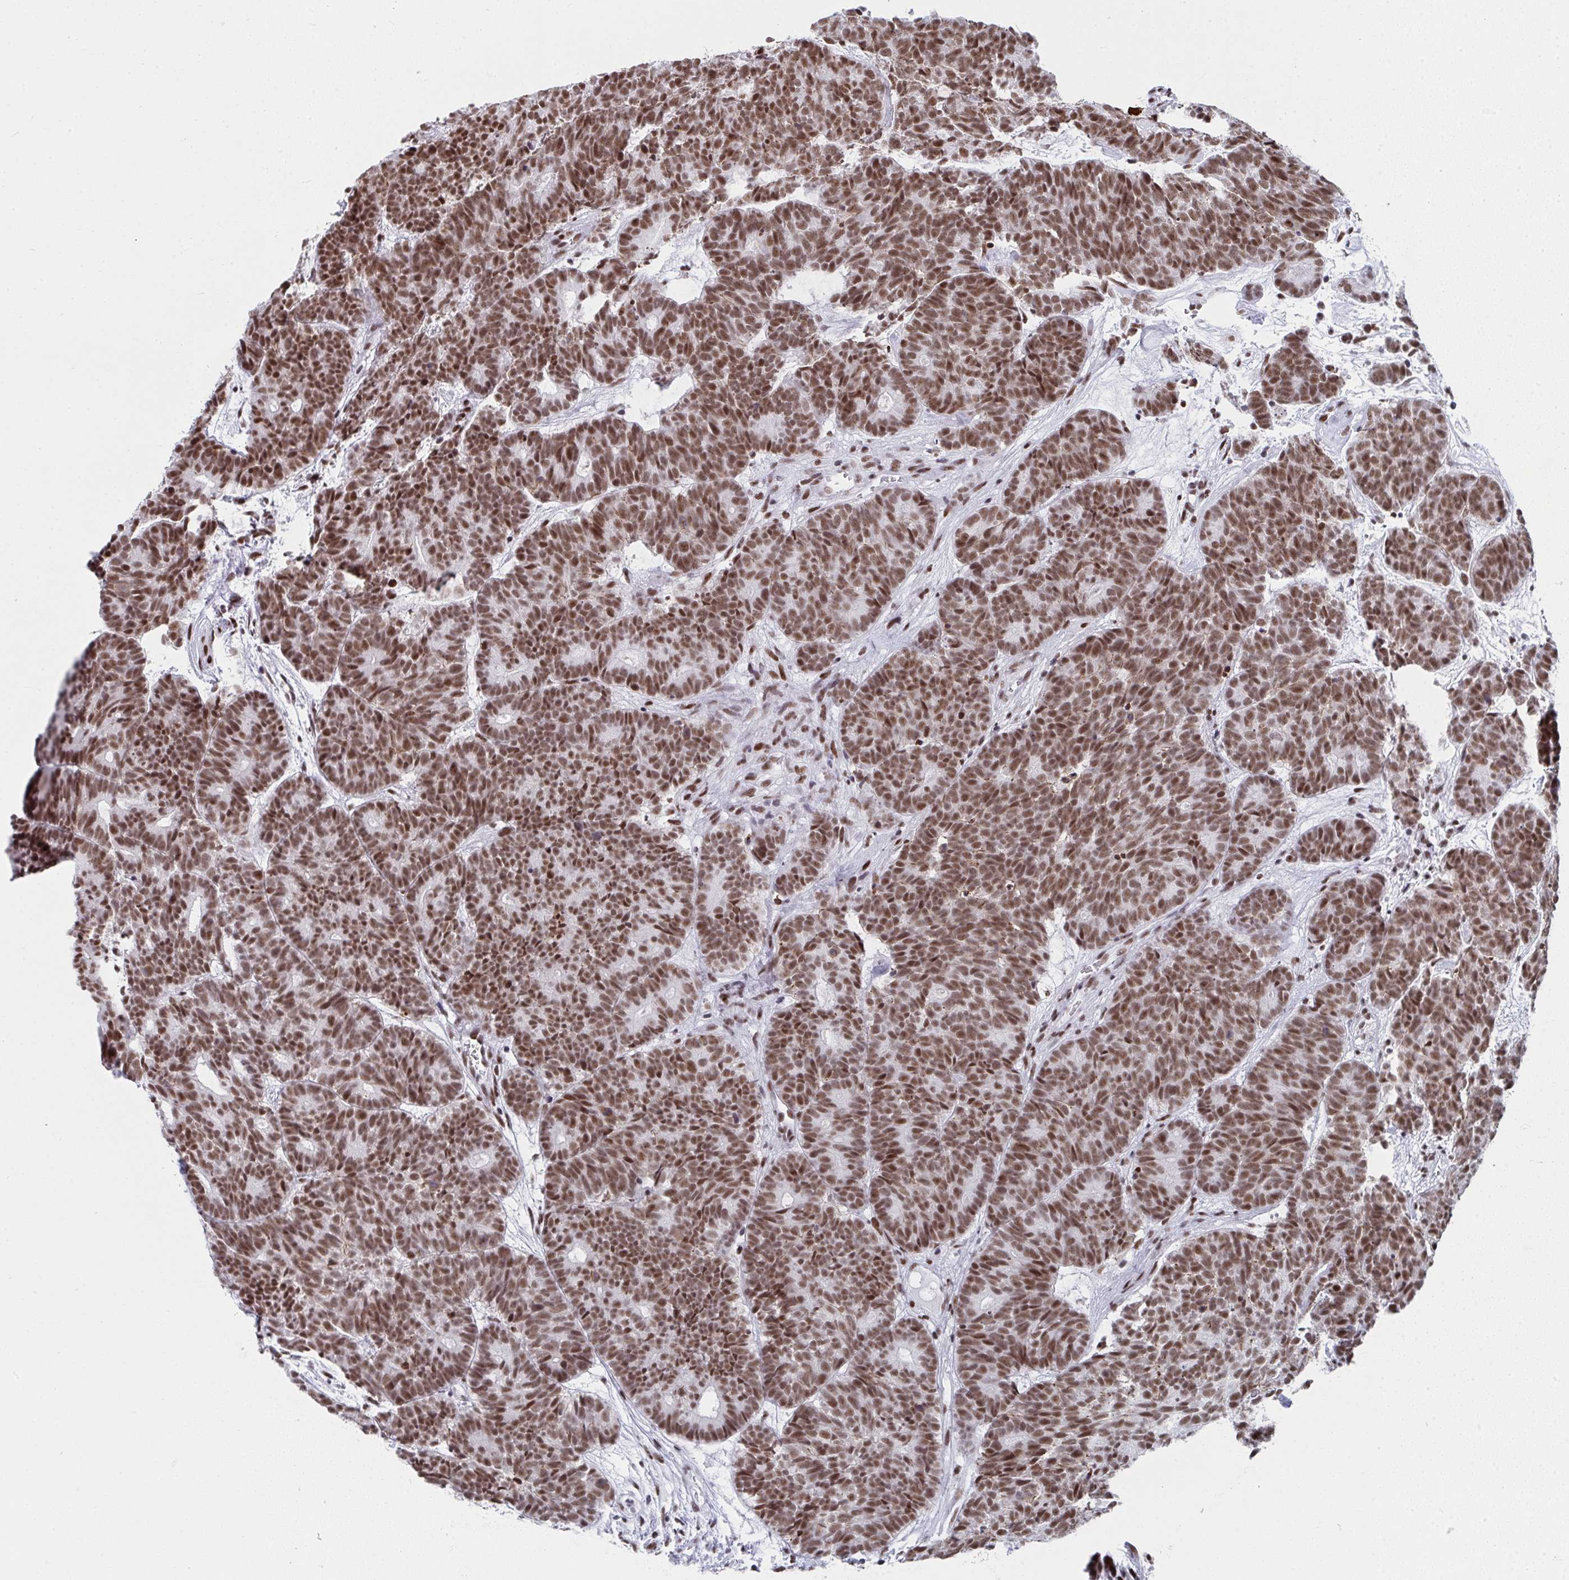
{"staining": {"intensity": "moderate", "quantity": ">75%", "location": "nuclear"}, "tissue": "head and neck cancer", "cell_type": "Tumor cells", "image_type": "cancer", "snomed": [{"axis": "morphology", "description": "Adenocarcinoma, NOS"}, {"axis": "topography", "description": "Head-Neck"}], "caption": "Protein staining of adenocarcinoma (head and neck) tissue shows moderate nuclear positivity in about >75% of tumor cells. The protein is stained brown, and the nuclei are stained in blue (DAB (3,3'-diaminobenzidine) IHC with brightfield microscopy, high magnification).", "gene": "SNRNP70", "patient": {"sex": "female", "age": 81}}